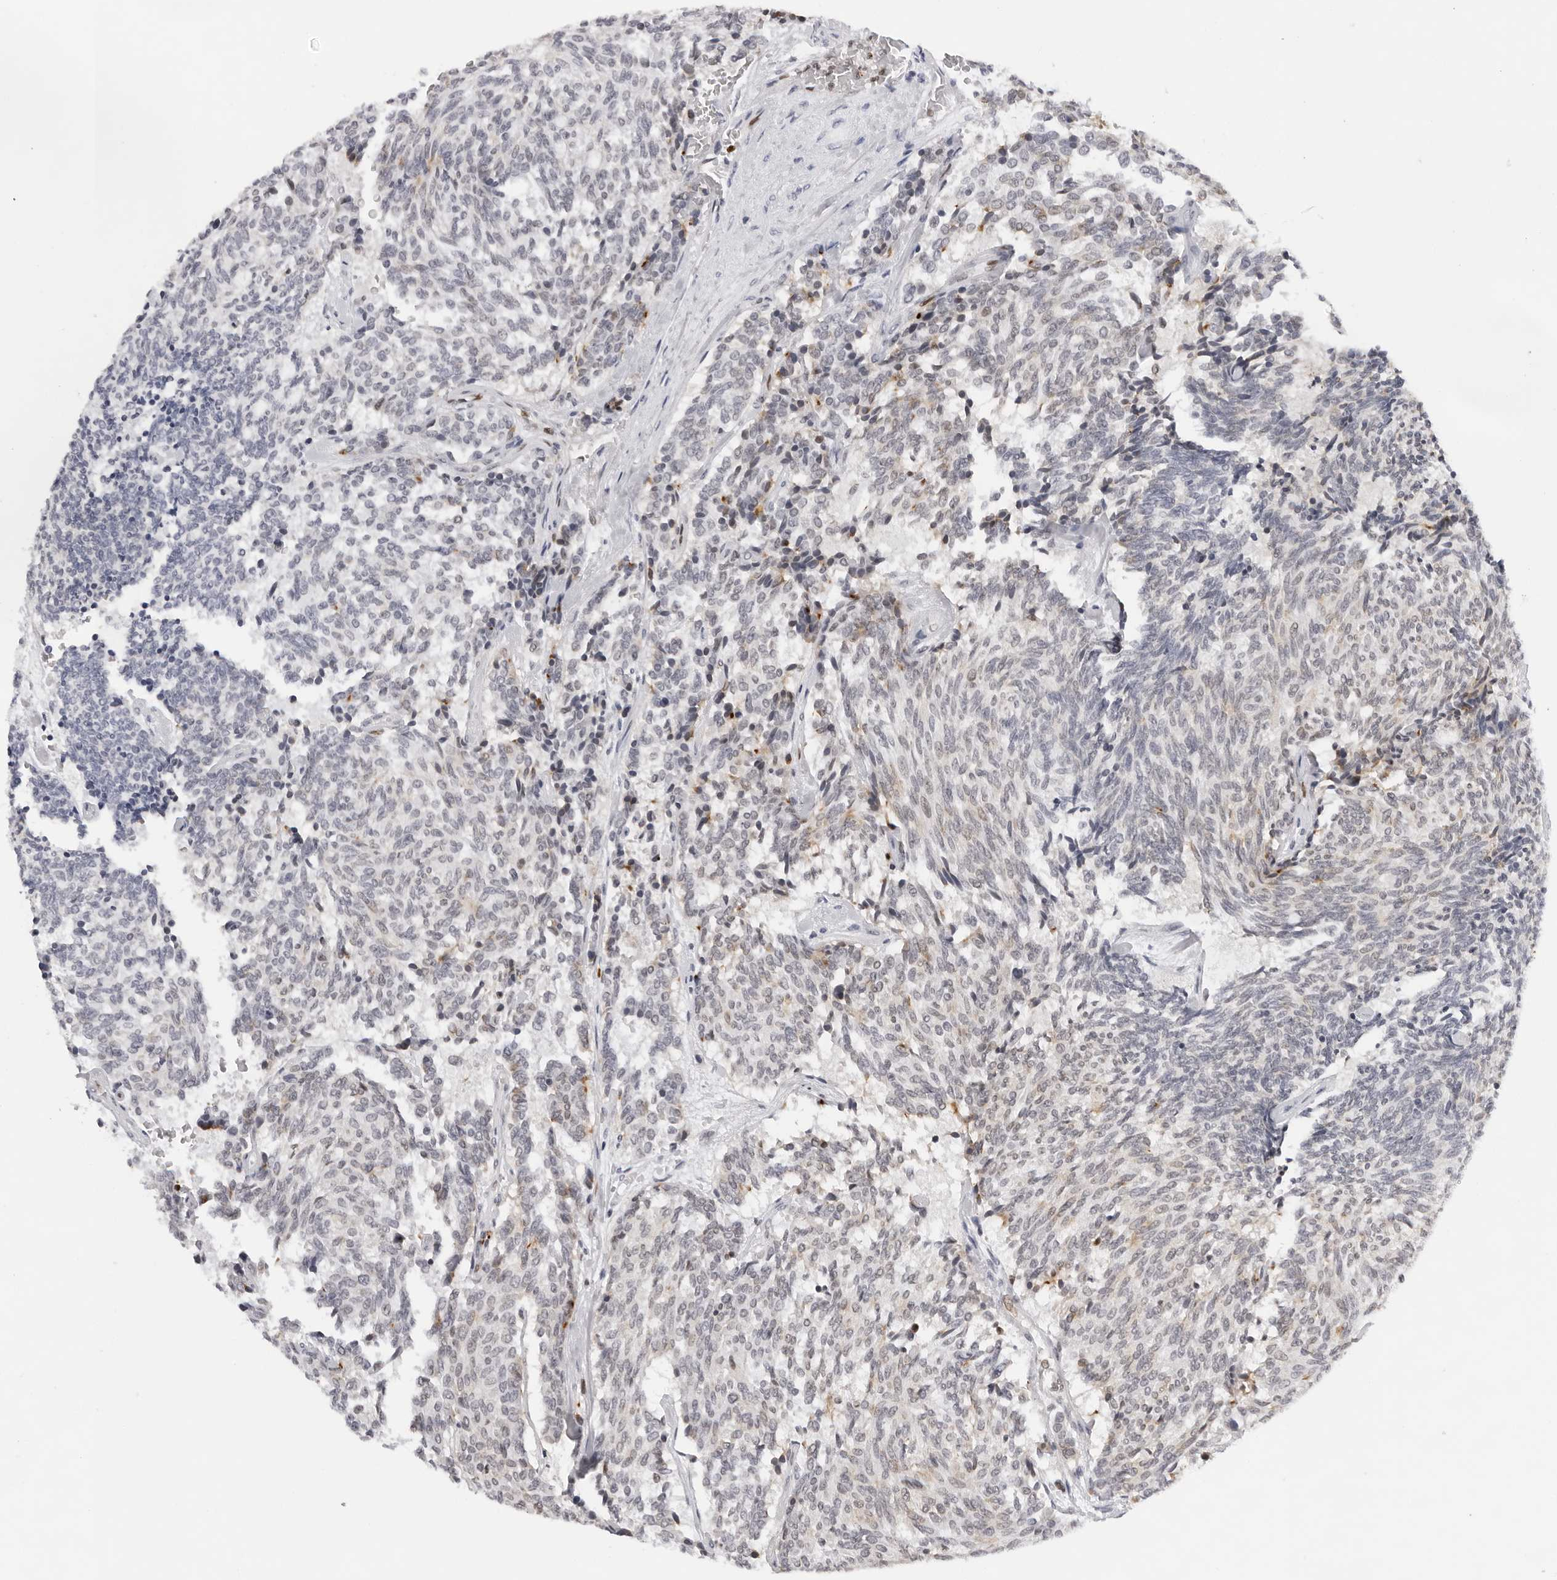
{"staining": {"intensity": "weak", "quantity": "<25%", "location": "cytoplasmic/membranous"}, "tissue": "carcinoid", "cell_type": "Tumor cells", "image_type": "cancer", "snomed": [{"axis": "morphology", "description": "Carcinoid, malignant, NOS"}, {"axis": "topography", "description": "Pancreas"}], "caption": "Carcinoid stained for a protein using immunohistochemistry shows no positivity tumor cells.", "gene": "OGG1", "patient": {"sex": "female", "age": 54}}